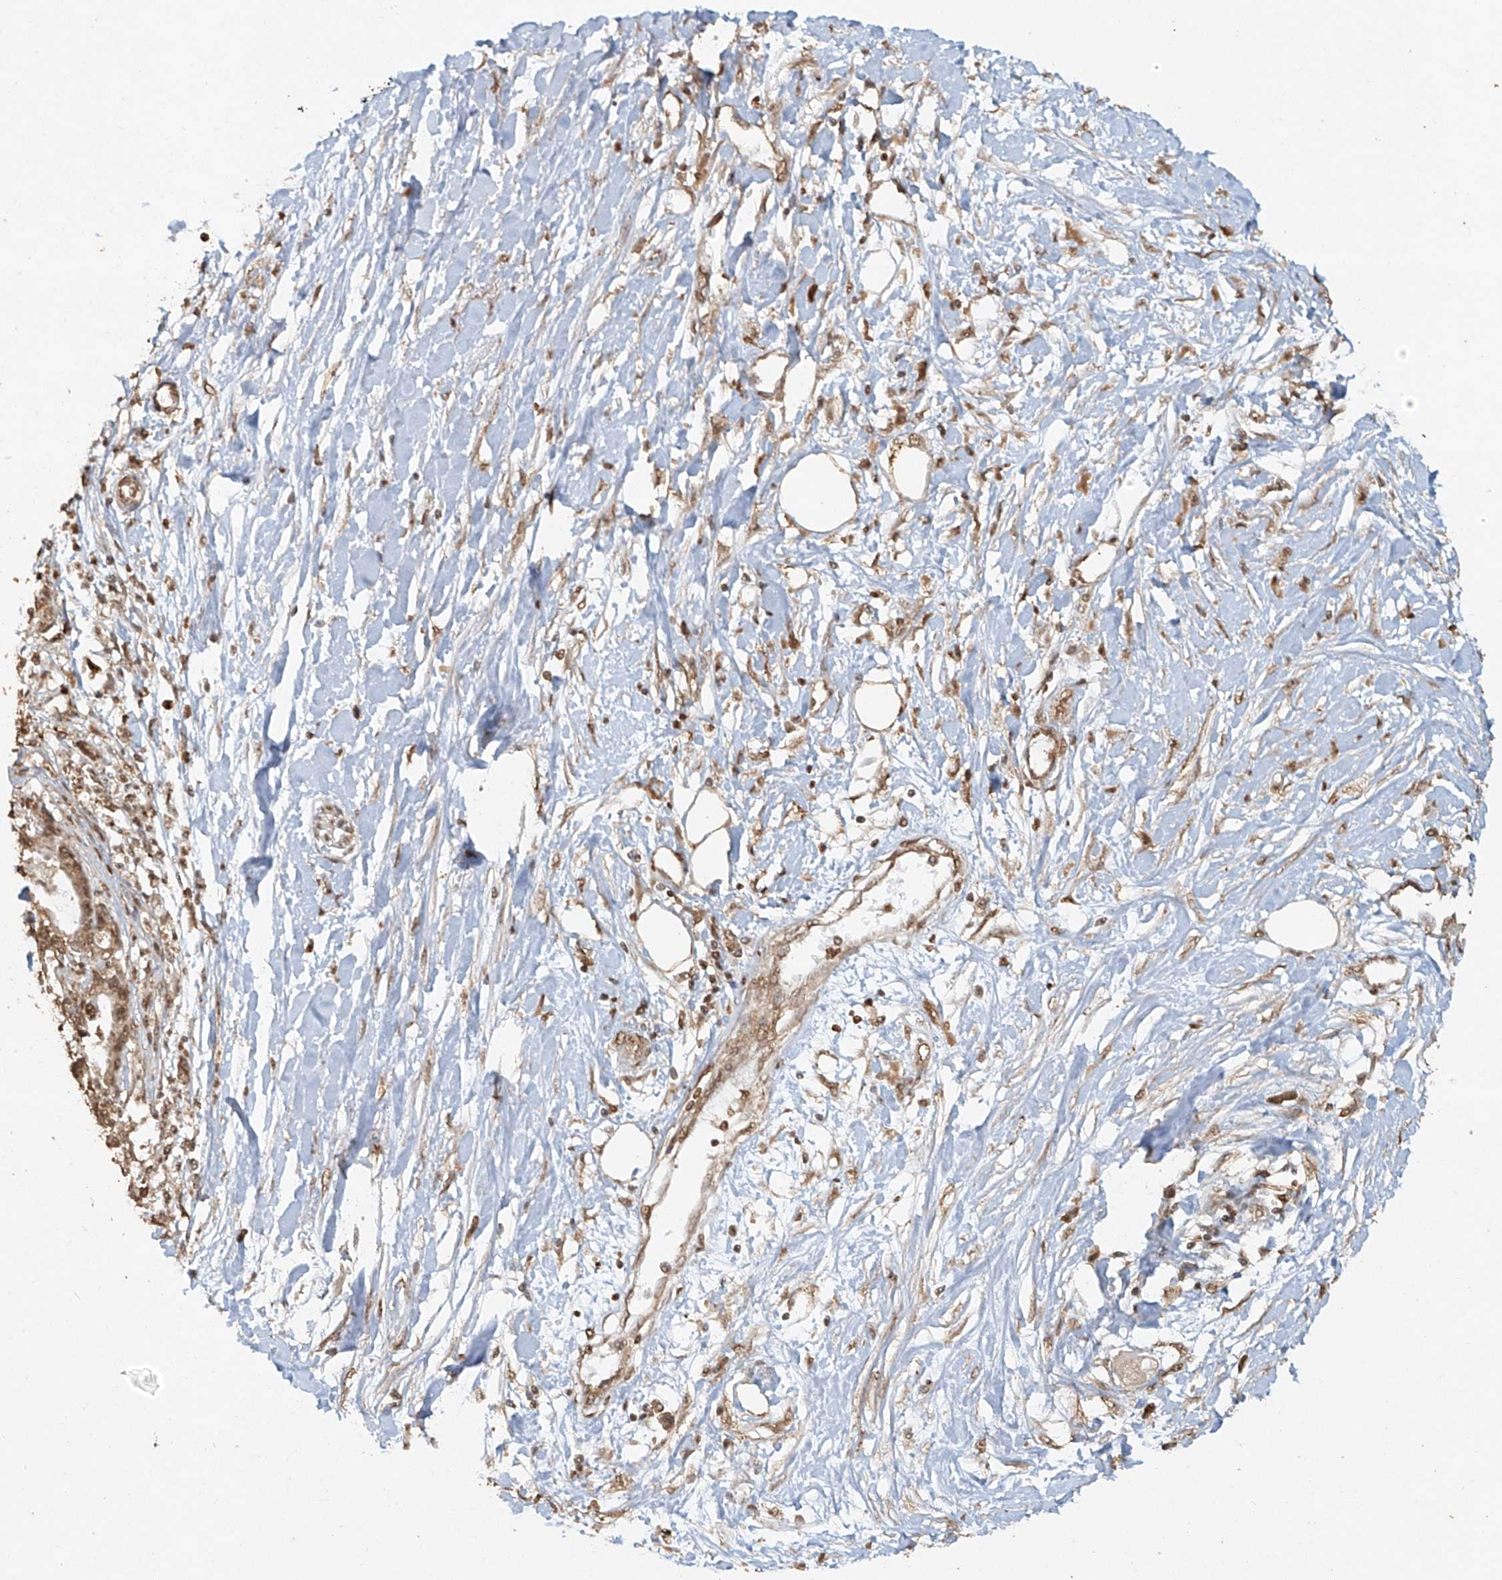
{"staining": {"intensity": "moderate", "quantity": ">75%", "location": "cytoplasmic/membranous,nuclear"}, "tissue": "pancreatic cancer", "cell_type": "Tumor cells", "image_type": "cancer", "snomed": [{"axis": "morphology", "description": "Adenocarcinoma, NOS"}, {"axis": "topography", "description": "Pancreas"}], "caption": "A photomicrograph of adenocarcinoma (pancreatic) stained for a protein reveals moderate cytoplasmic/membranous and nuclear brown staining in tumor cells.", "gene": "TIGAR", "patient": {"sex": "male", "age": 56}}